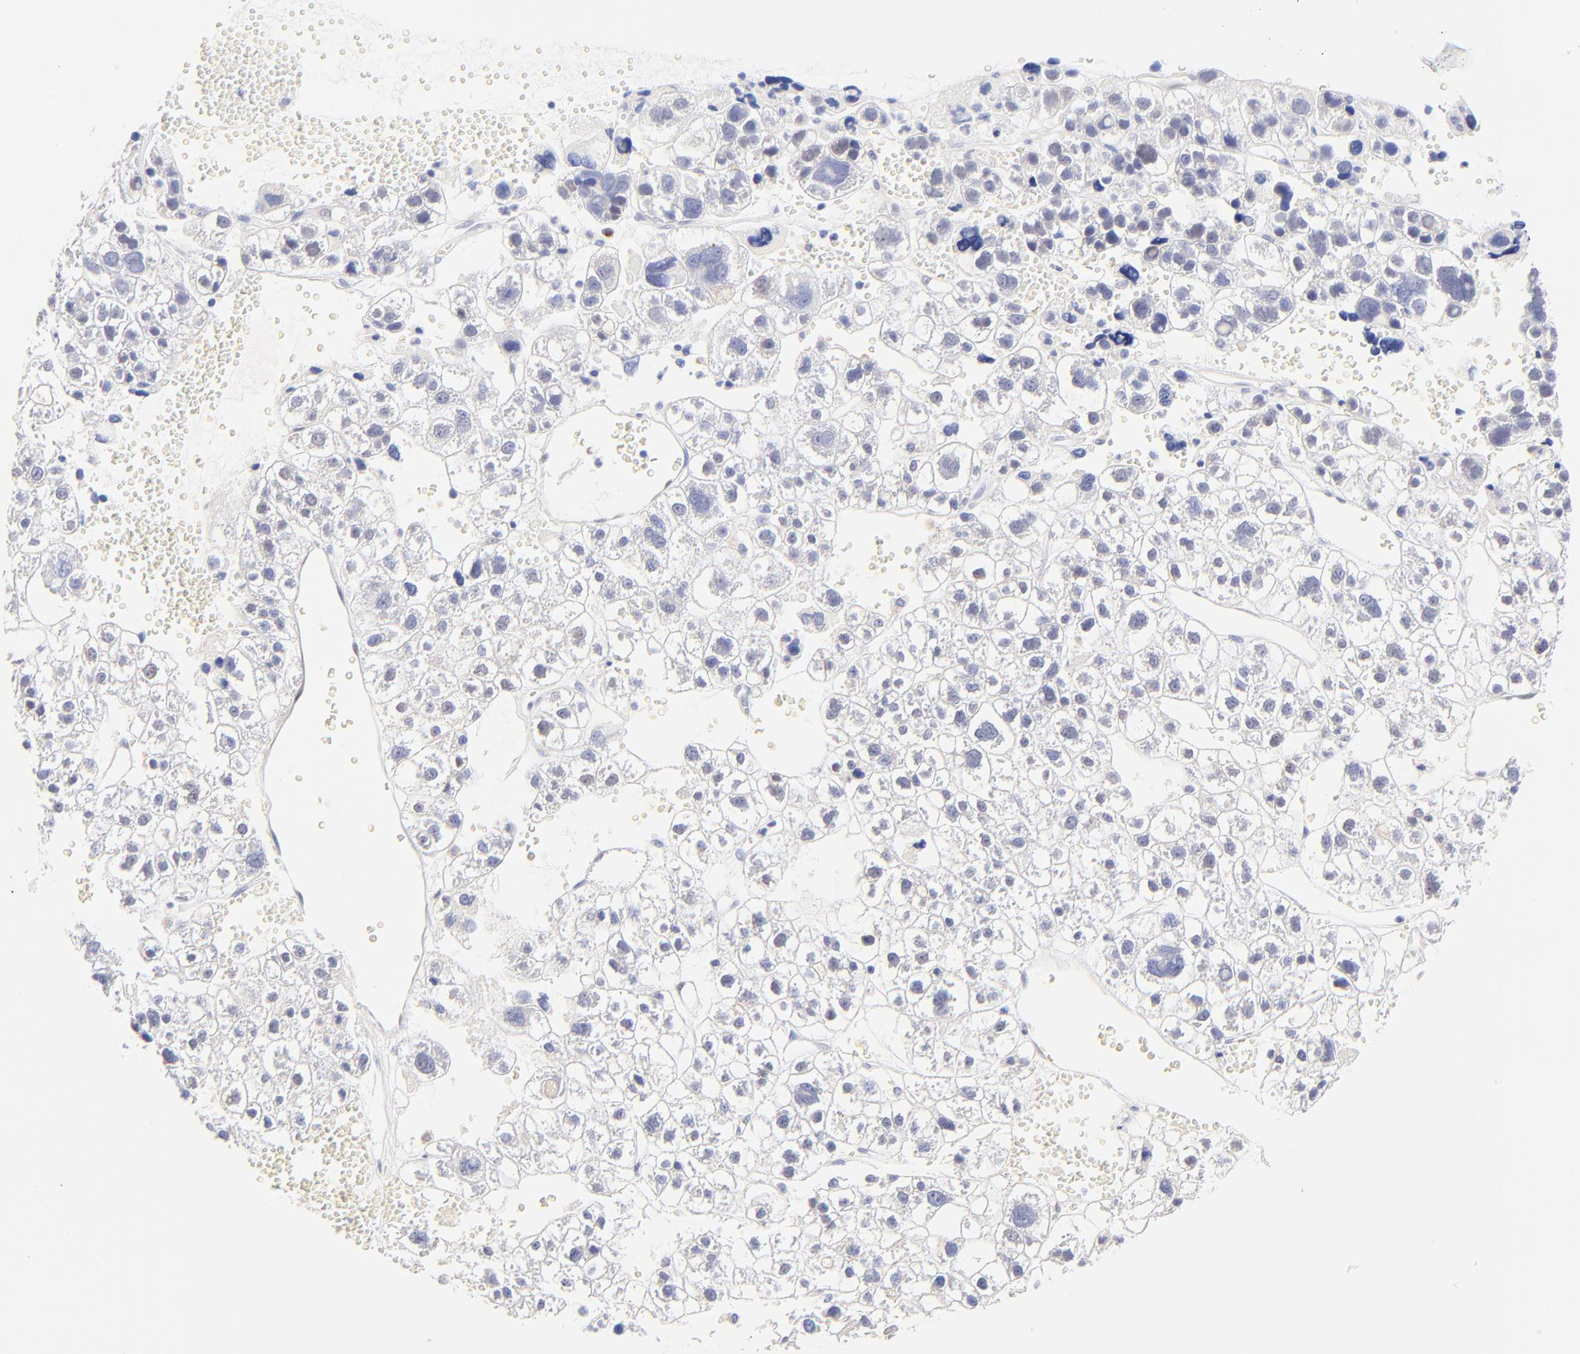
{"staining": {"intensity": "negative", "quantity": "none", "location": "none"}, "tissue": "liver cancer", "cell_type": "Tumor cells", "image_type": "cancer", "snomed": [{"axis": "morphology", "description": "Carcinoma, Hepatocellular, NOS"}, {"axis": "topography", "description": "Liver"}], "caption": "Immunohistochemistry of liver hepatocellular carcinoma displays no positivity in tumor cells.", "gene": "ASB9", "patient": {"sex": "female", "age": 85}}